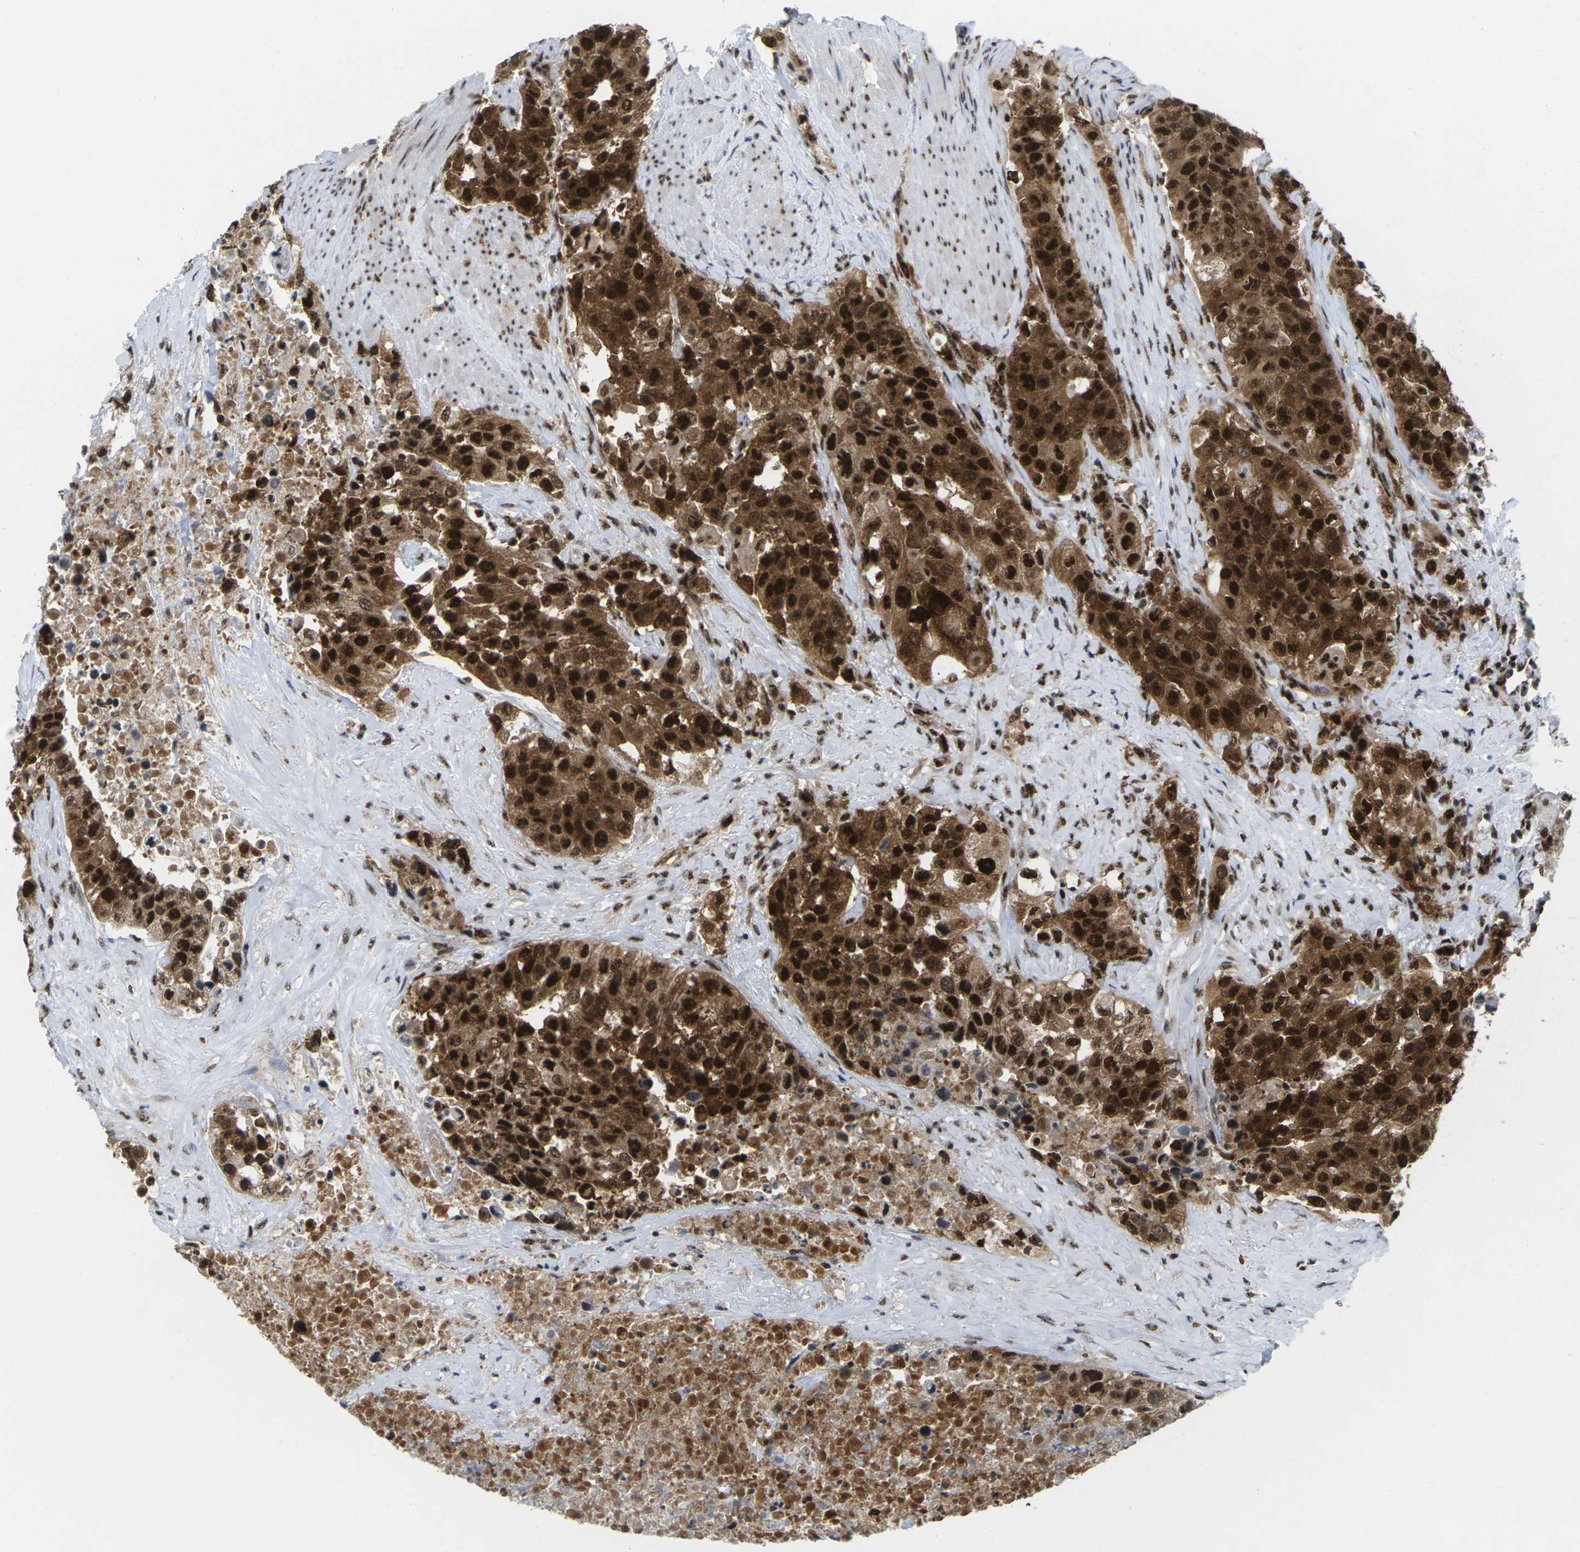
{"staining": {"intensity": "strong", "quantity": ">75%", "location": "cytoplasmic/membranous,nuclear"}, "tissue": "urothelial cancer", "cell_type": "Tumor cells", "image_type": "cancer", "snomed": [{"axis": "morphology", "description": "Urothelial carcinoma, High grade"}, {"axis": "topography", "description": "Urinary bladder"}], "caption": "Human urothelial cancer stained for a protein (brown) displays strong cytoplasmic/membranous and nuclear positive positivity in approximately >75% of tumor cells.", "gene": "MAGOH", "patient": {"sex": "female", "age": 80}}